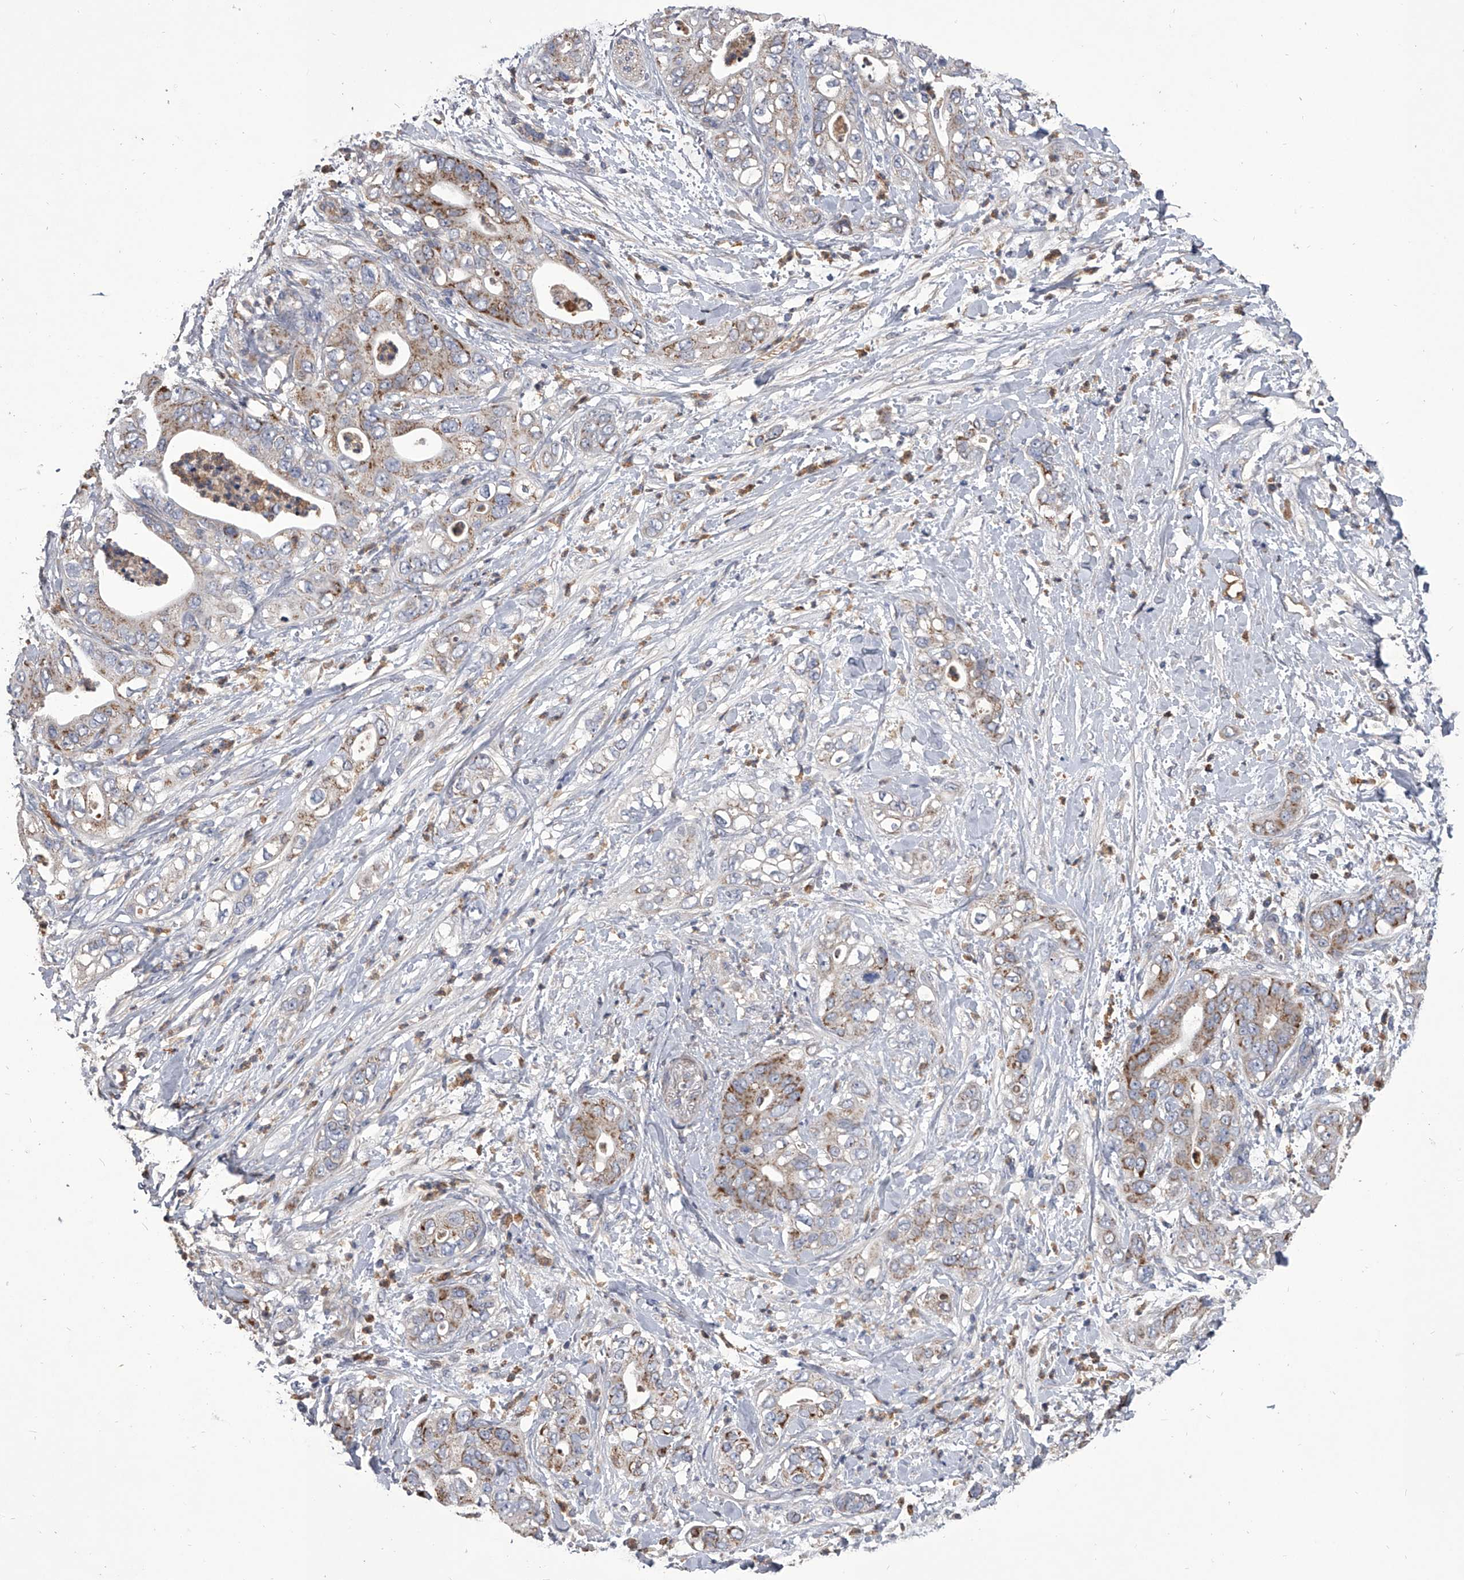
{"staining": {"intensity": "moderate", "quantity": "25%-75%", "location": "cytoplasmic/membranous"}, "tissue": "pancreatic cancer", "cell_type": "Tumor cells", "image_type": "cancer", "snomed": [{"axis": "morphology", "description": "Adenocarcinoma, NOS"}, {"axis": "topography", "description": "Pancreas"}], "caption": "A high-resolution photomicrograph shows immunohistochemistry (IHC) staining of adenocarcinoma (pancreatic), which shows moderate cytoplasmic/membranous positivity in approximately 25%-75% of tumor cells.", "gene": "NRP1", "patient": {"sex": "female", "age": 78}}